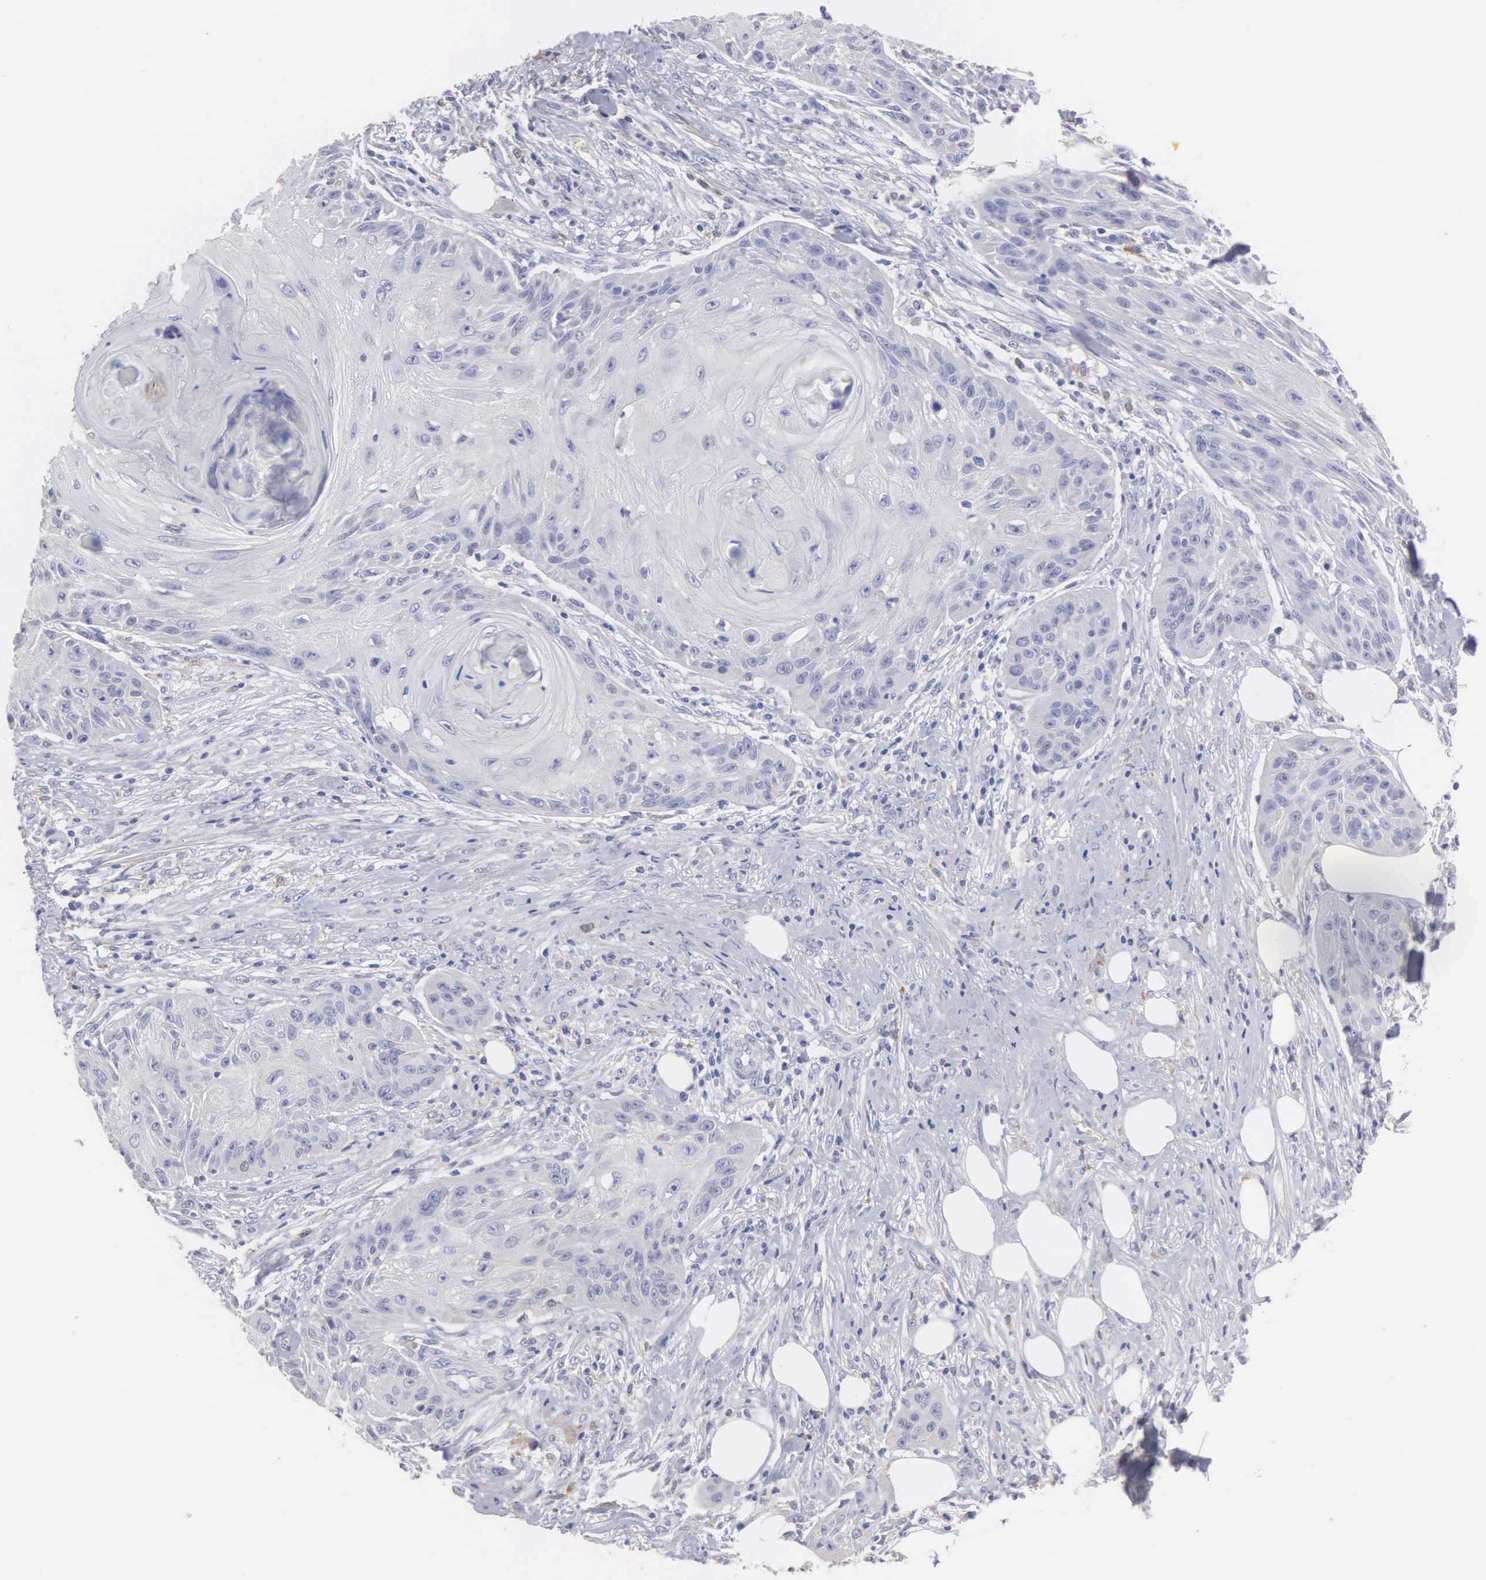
{"staining": {"intensity": "negative", "quantity": "none", "location": "none"}, "tissue": "skin cancer", "cell_type": "Tumor cells", "image_type": "cancer", "snomed": [{"axis": "morphology", "description": "Squamous cell carcinoma, NOS"}, {"axis": "topography", "description": "Skin"}], "caption": "Tumor cells are negative for protein expression in human skin cancer (squamous cell carcinoma).", "gene": "LIN52", "patient": {"sex": "female", "age": 88}}